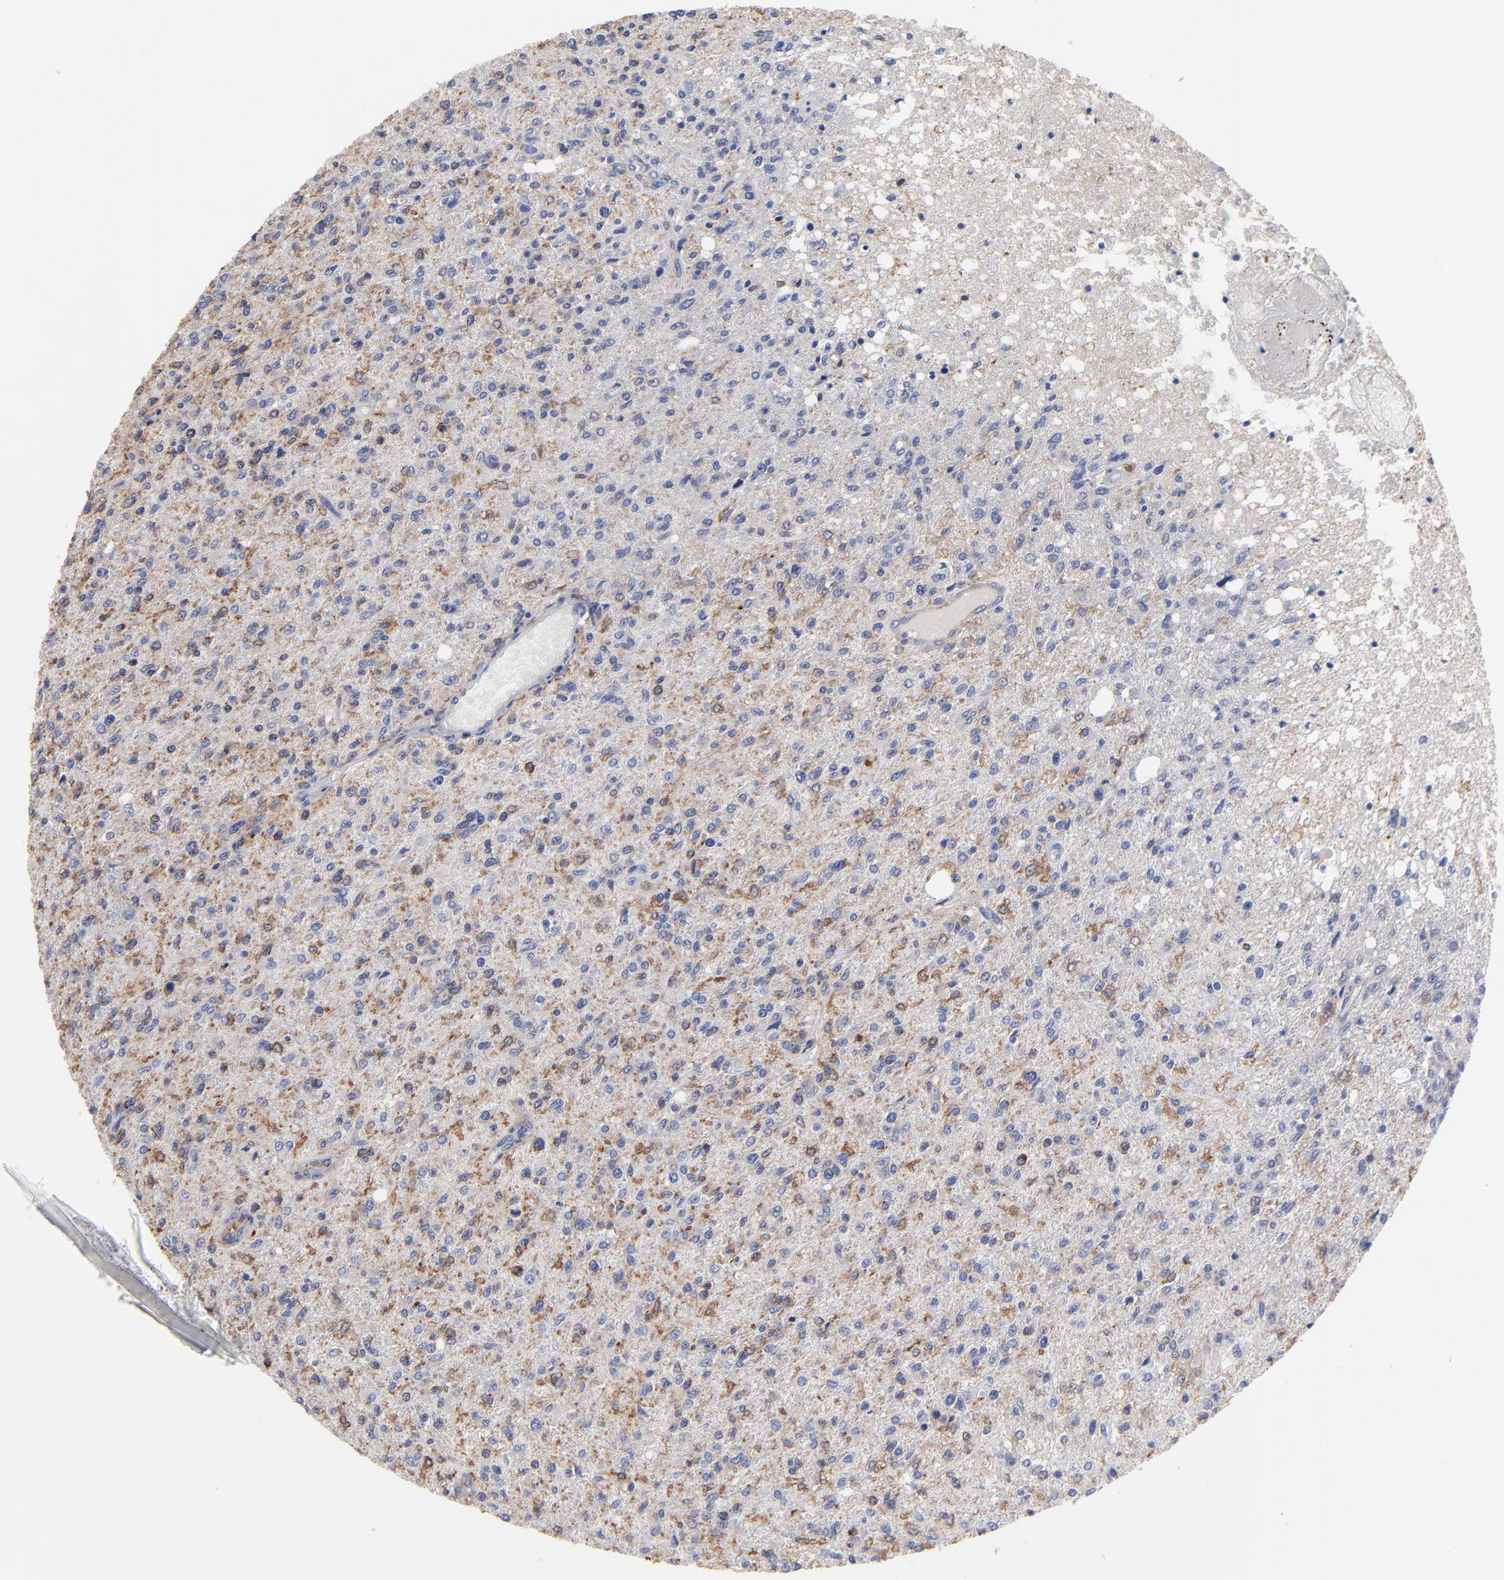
{"staining": {"intensity": "weak", "quantity": "25%-75%", "location": "cytoplasmic/membranous"}, "tissue": "glioma", "cell_type": "Tumor cells", "image_type": "cancer", "snomed": [{"axis": "morphology", "description": "Glioma, malignant, High grade"}, {"axis": "topography", "description": "Cerebral cortex"}], "caption": "Human glioma stained for a protein (brown) reveals weak cytoplasmic/membranous positive expression in about 25%-75% of tumor cells.", "gene": "ASL", "patient": {"sex": "male", "age": 76}}